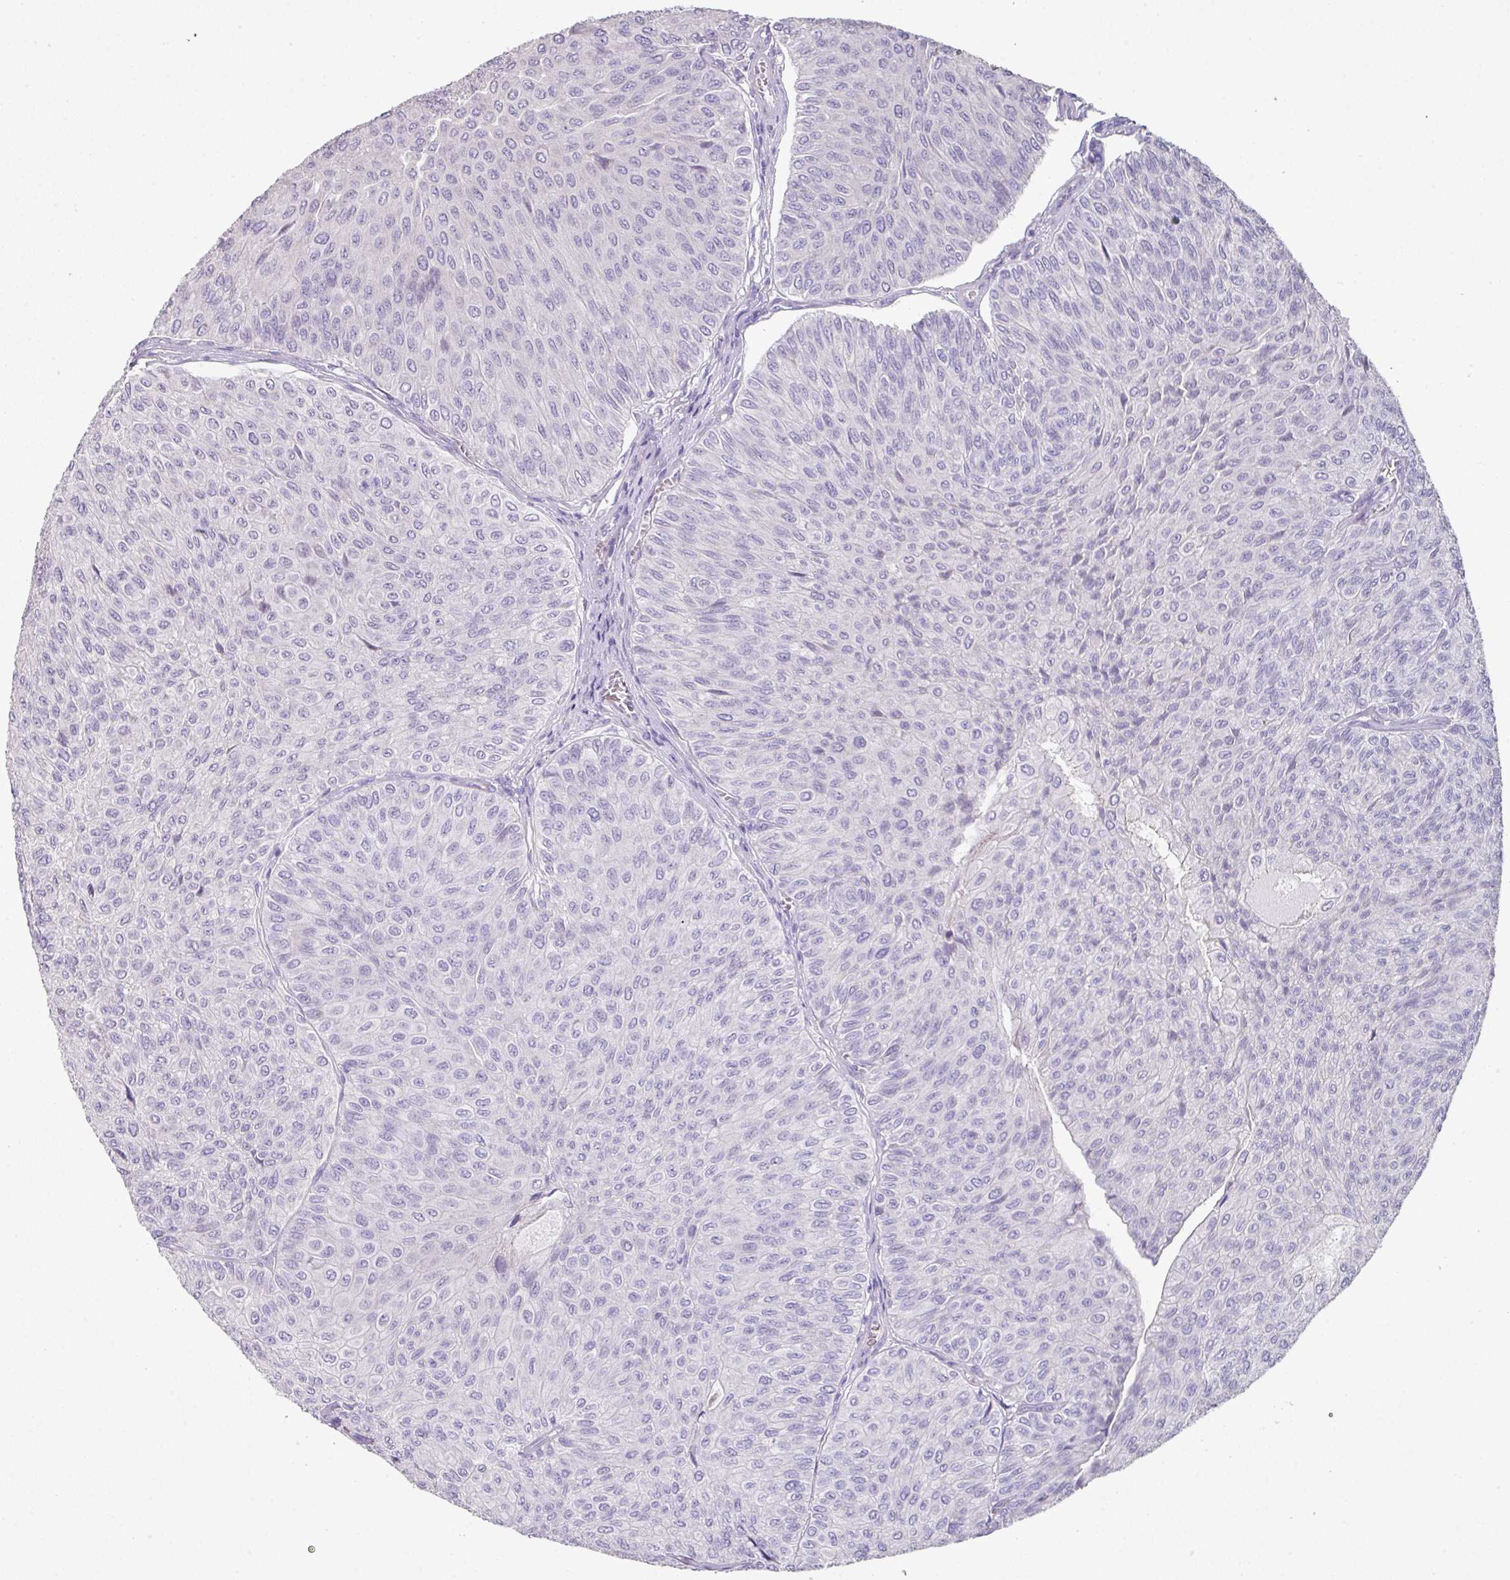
{"staining": {"intensity": "negative", "quantity": "none", "location": "none"}, "tissue": "urothelial cancer", "cell_type": "Tumor cells", "image_type": "cancer", "snomed": [{"axis": "morphology", "description": "Urothelial carcinoma, NOS"}, {"axis": "topography", "description": "Urinary bladder"}], "caption": "Urothelial cancer was stained to show a protein in brown. There is no significant positivity in tumor cells. (DAB immunohistochemistry (IHC), high magnification).", "gene": "GLI4", "patient": {"sex": "male", "age": 59}}